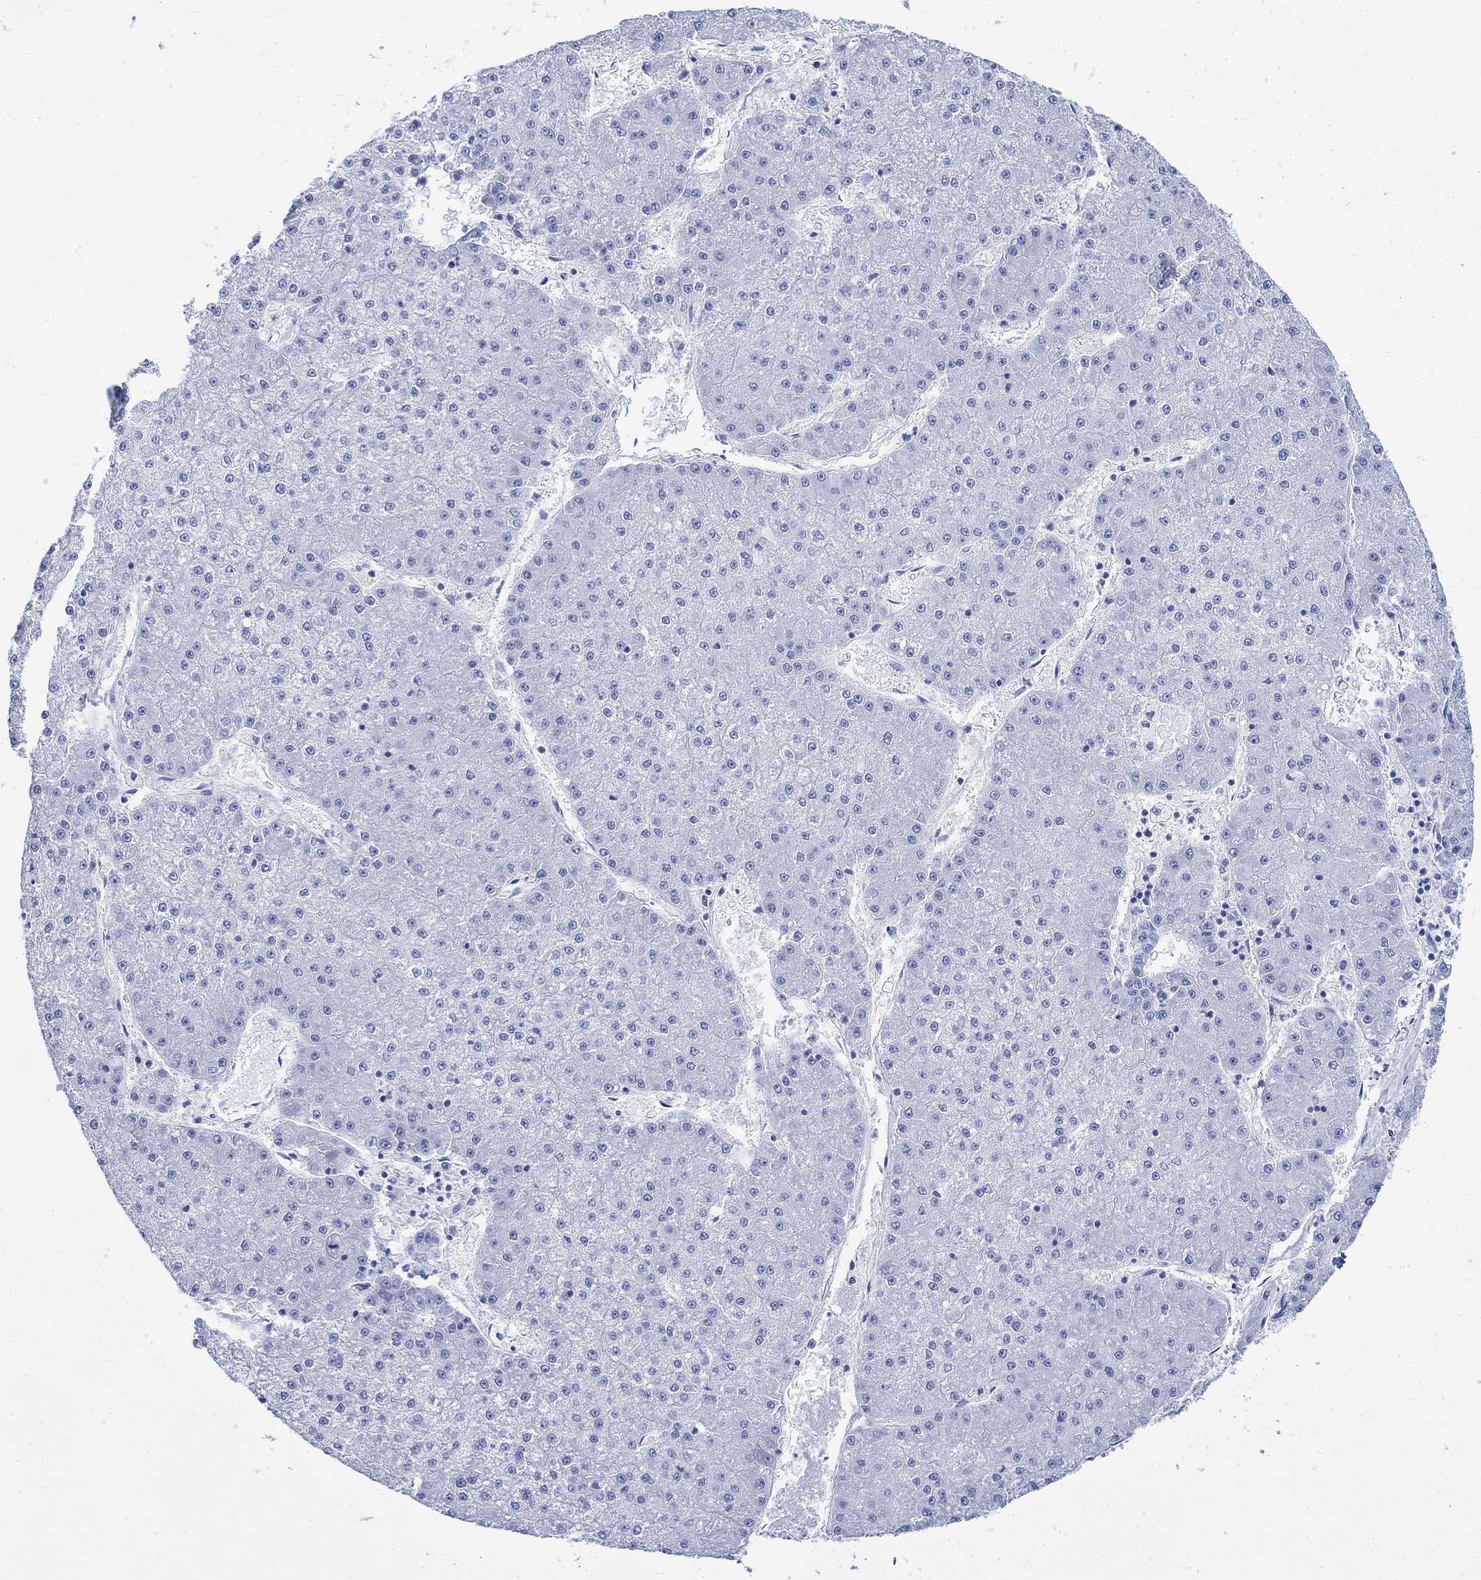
{"staining": {"intensity": "negative", "quantity": "none", "location": "none"}, "tissue": "liver cancer", "cell_type": "Tumor cells", "image_type": "cancer", "snomed": [{"axis": "morphology", "description": "Carcinoma, Hepatocellular, NOS"}, {"axis": "topography", "description": "Liver"}], "caption": "The micrograph exhibits no staining of tumor cells in liver hepatocellular carcinoma.", "gene": "CPLX2", "patient": {"sex": "male", "age": 73}}